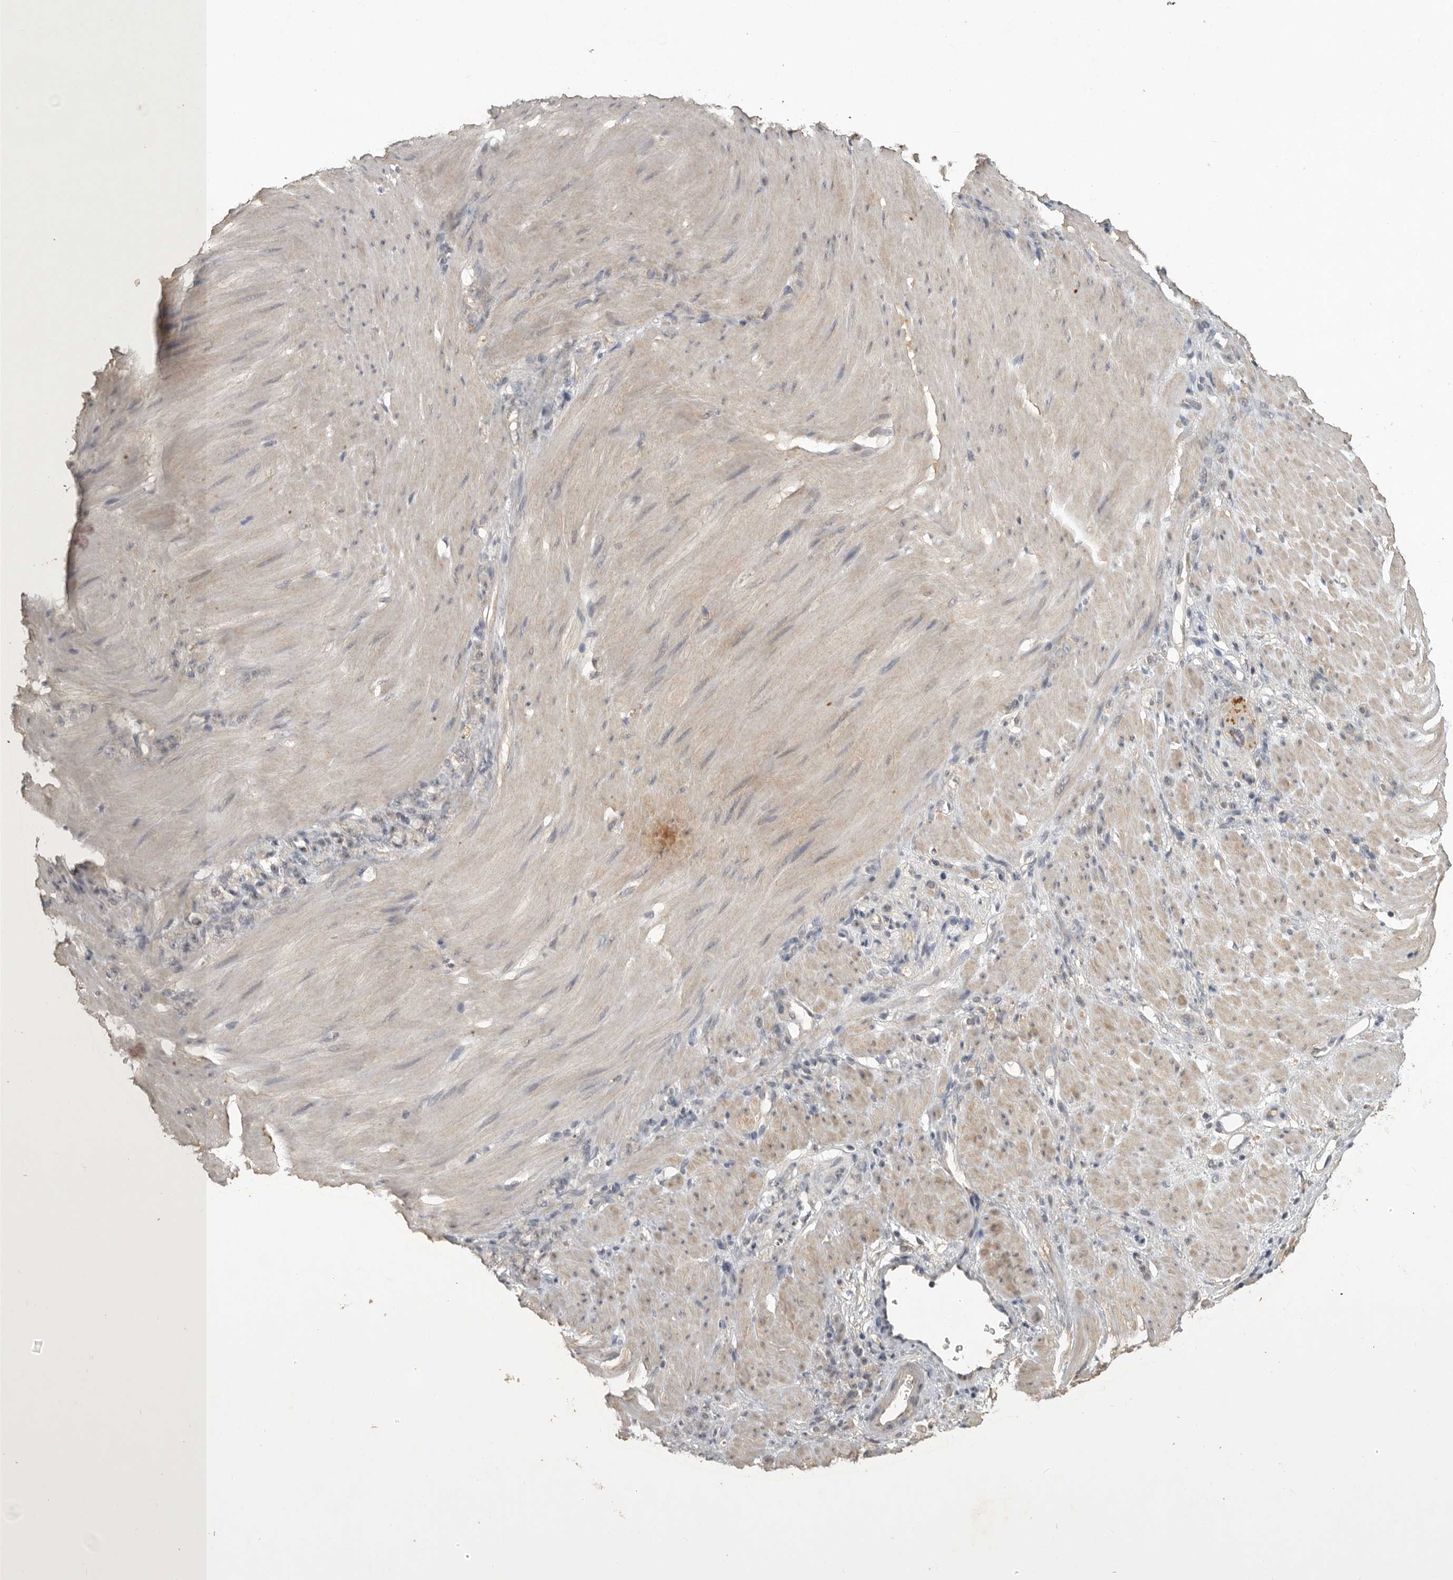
{"staining": {"intensity": "negative", "quantity": "none", "location": "none"}, "tissue": "stomach cancer", "cell_type": "Tumor cells", "image_type": "cancer", "snomed": [{"axis": "morphology", "description": "Normal tissue, NOS"}, {"axis": "morphology", "description": "Adenocarcinoma, NOS"}, {"axis": "topography", "description": "Stomach"}], "caption": "This is a image of immunohistochemistry staining of stomach cancer (adenocarcinoma), which shows no staining in tumor cells.", "gene": "ADAMTS4", "patient": {"sex": "male", "age": 82}}